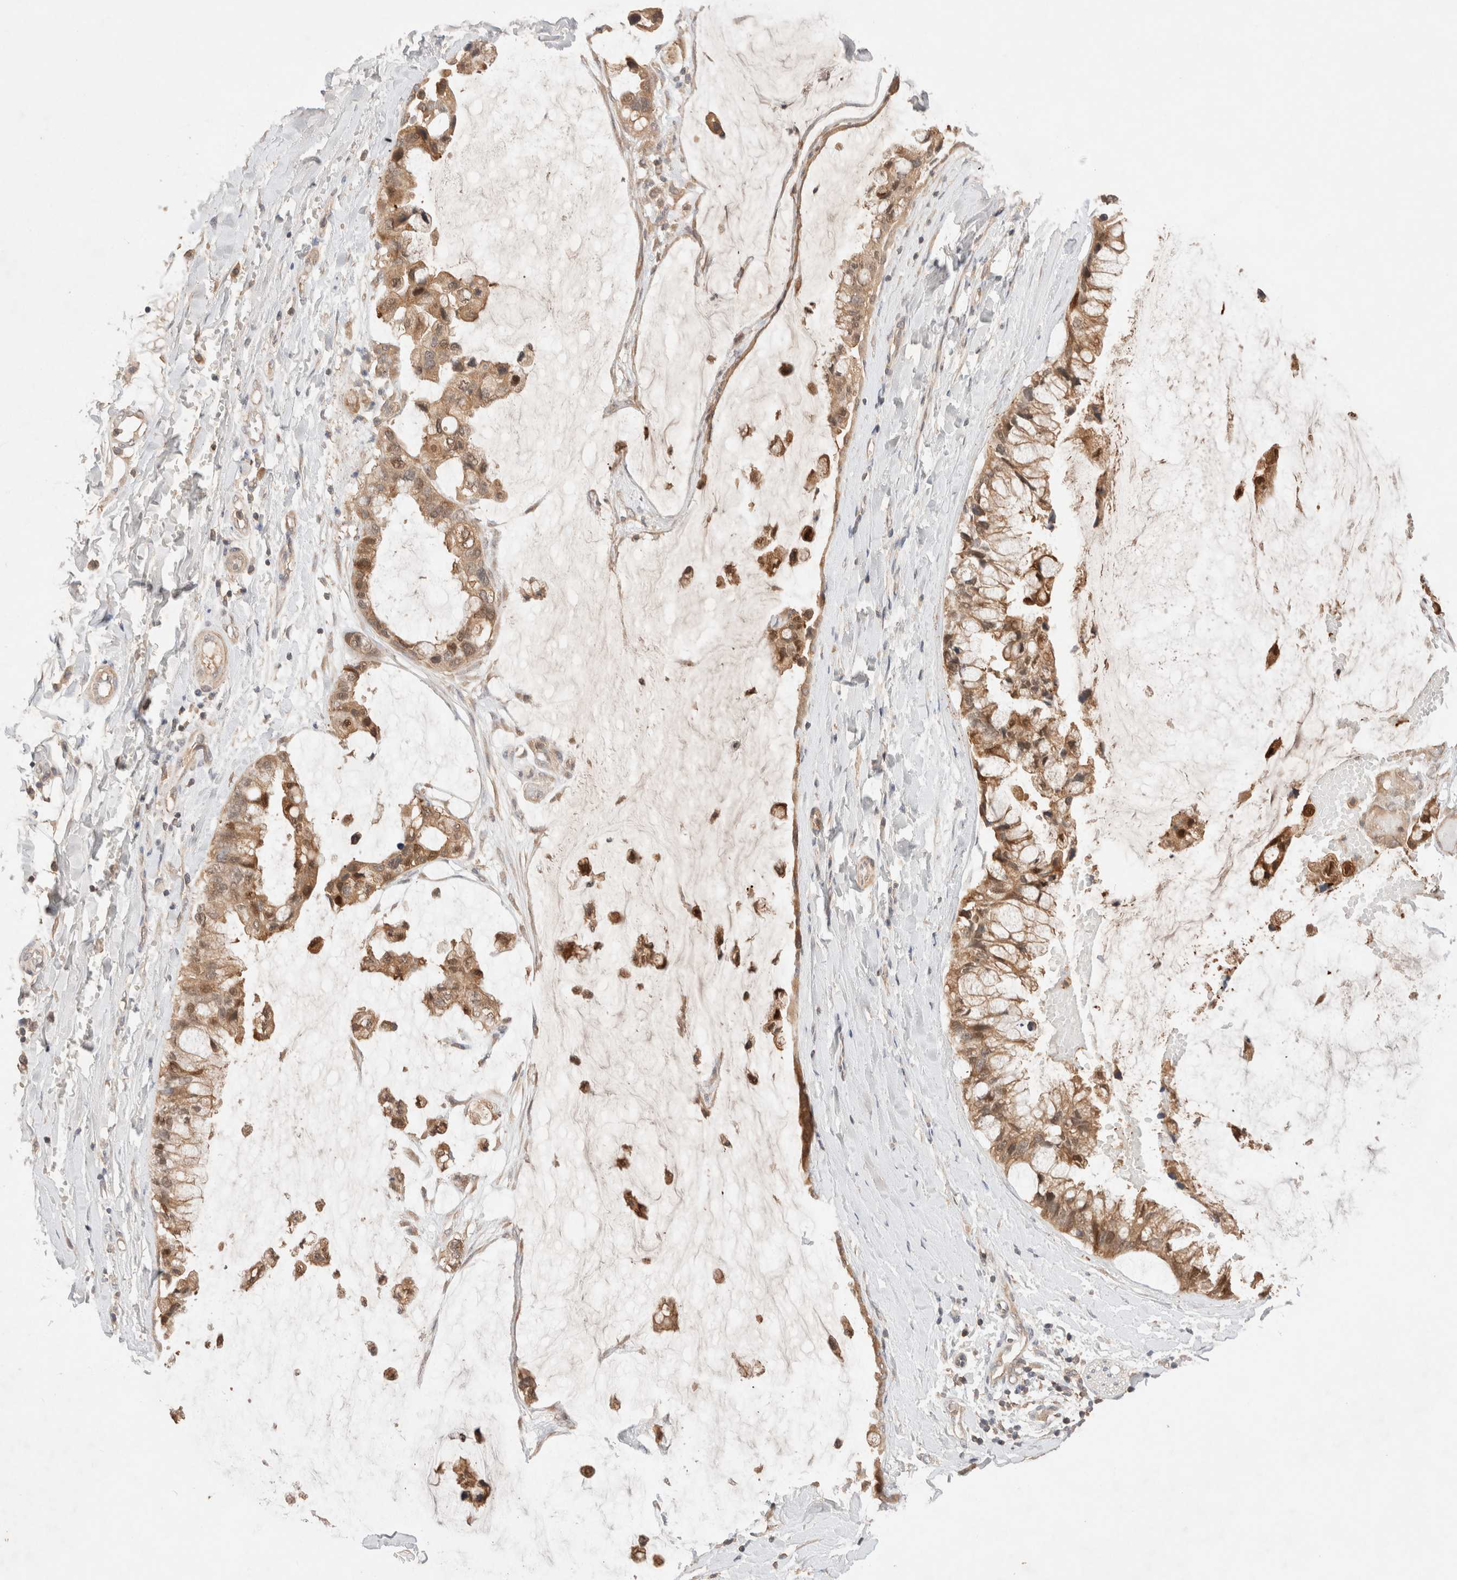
{"staining": {"intensity": "moderate", "quantity": ">75%", "location": "cytoplasmic/membranous,nuclear"}, "tissue": "ovarian cancer", "cell_type": "Tumor cells", "image_type": "cancer", "snomed": [{"axis": "morphology", "description": "Cystadenocarcinoma, mucinous, NOS"}, {"axis": "topography", "description": "Ovary"}], "caption": "Ovarian mucinous cystadenocarcinoma was stained to show a protein in brown. There is medium levels of moderate cytoplasmic/membranous and nuclear expression in approximately >75% of tumor cells.", "gene": "CARNMT1", "patient": {"sex": "female", "age": 39}}